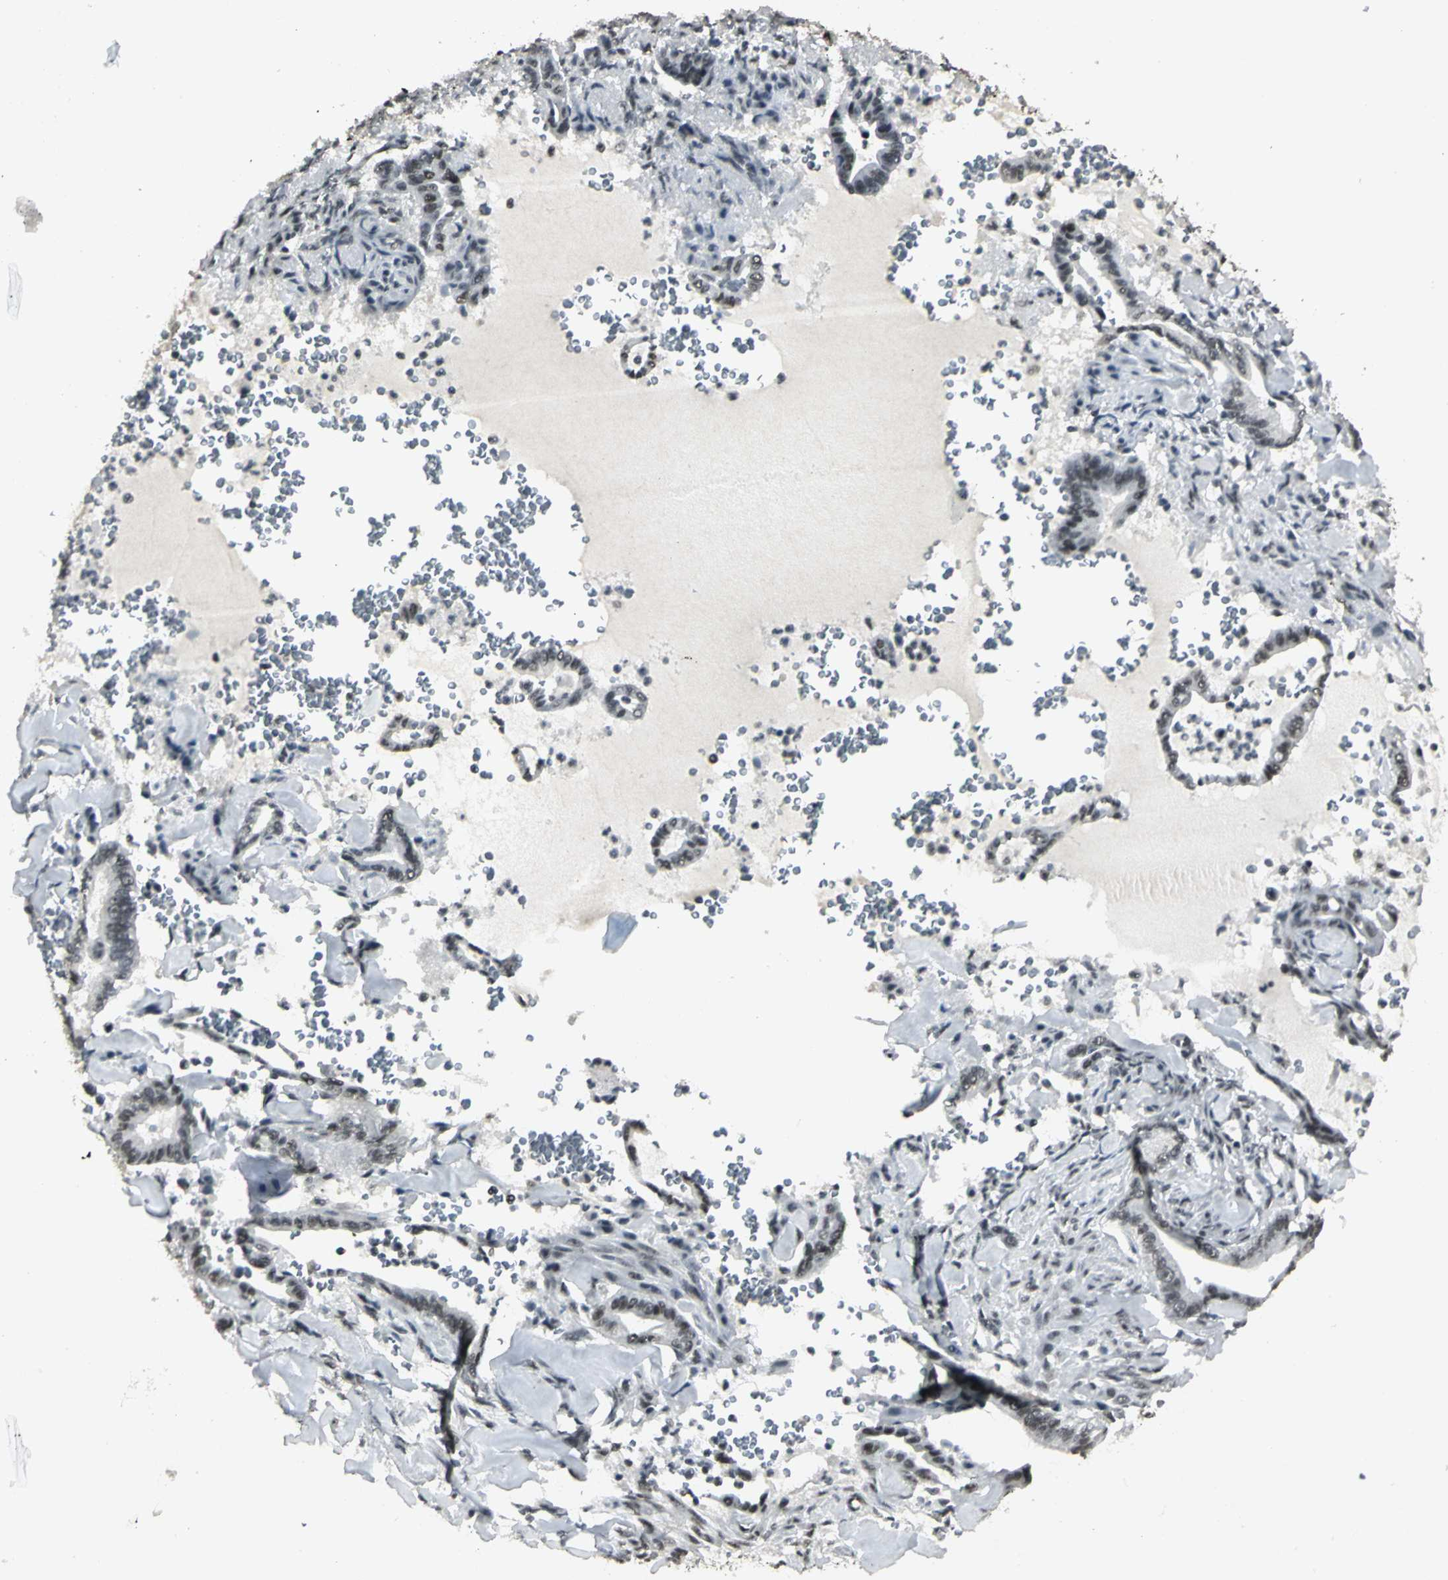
{"staining": {"intensity": "moderate", "quantity": ">75%", "location": "nuclear"}, "tissue": "liver cancer", "cell_type": "Tumor cells", "image_type": "cancer", "snomed": [{"axis": "morphology", "description": "Cholangiocarcinoma"}, {"axis": "topography", "description": "Liver"}], "caption": "Immunohistochemistry (IHC) photomicrograph of neoplastic tissue: human liver cancer stained using immunohistochemistry reveals medium levels of moderate protein expression localized specifically in the nuclear of tumor cells, appearing as a nuclear brown color.", "gene": "CBX3", "patient": {"sex": "female", "age": 67}}